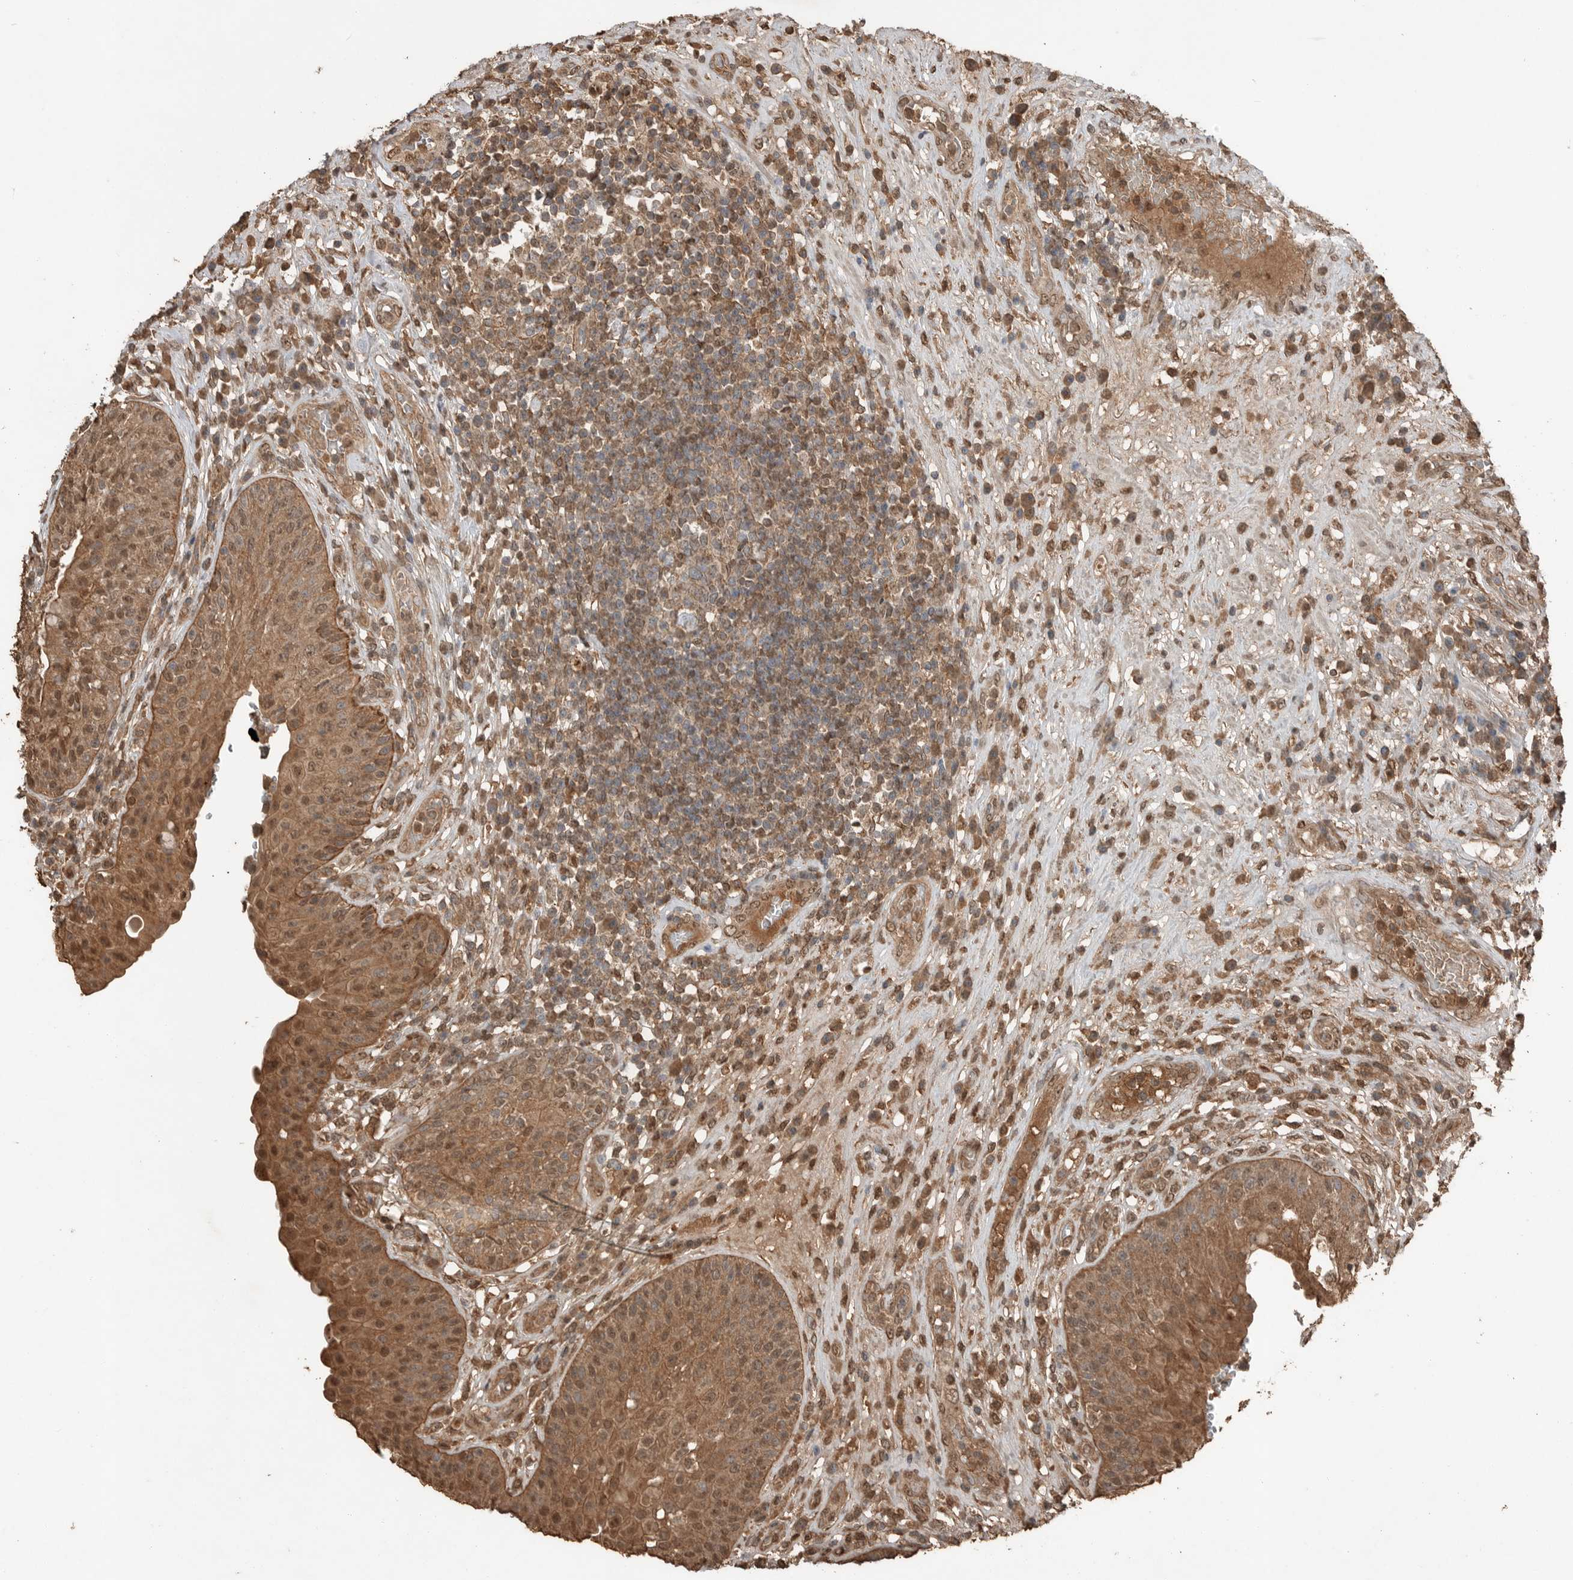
{"staining": {"intensity": "moderate", "quantity": ">75%", "location": "cytoplasmic/membranous,nuclear"}, "tissue": "urinary bladder", "cell_type": "Urothelial cells", "image_type": "normal", "snomed": [{"axis": "morphology", "description": "Normal tissue, NOS"}, {"axis": "topography", "description": "Urinary bladder"}], "caption": "The micrograph exhibits a brown stain indicating the presence of a protein in the cytoplasmic/membranous,nuclear of urothelial cells in urinary bladder.", "gene": "BLZF1", "patient": {"sex": "female", "age": 62}}